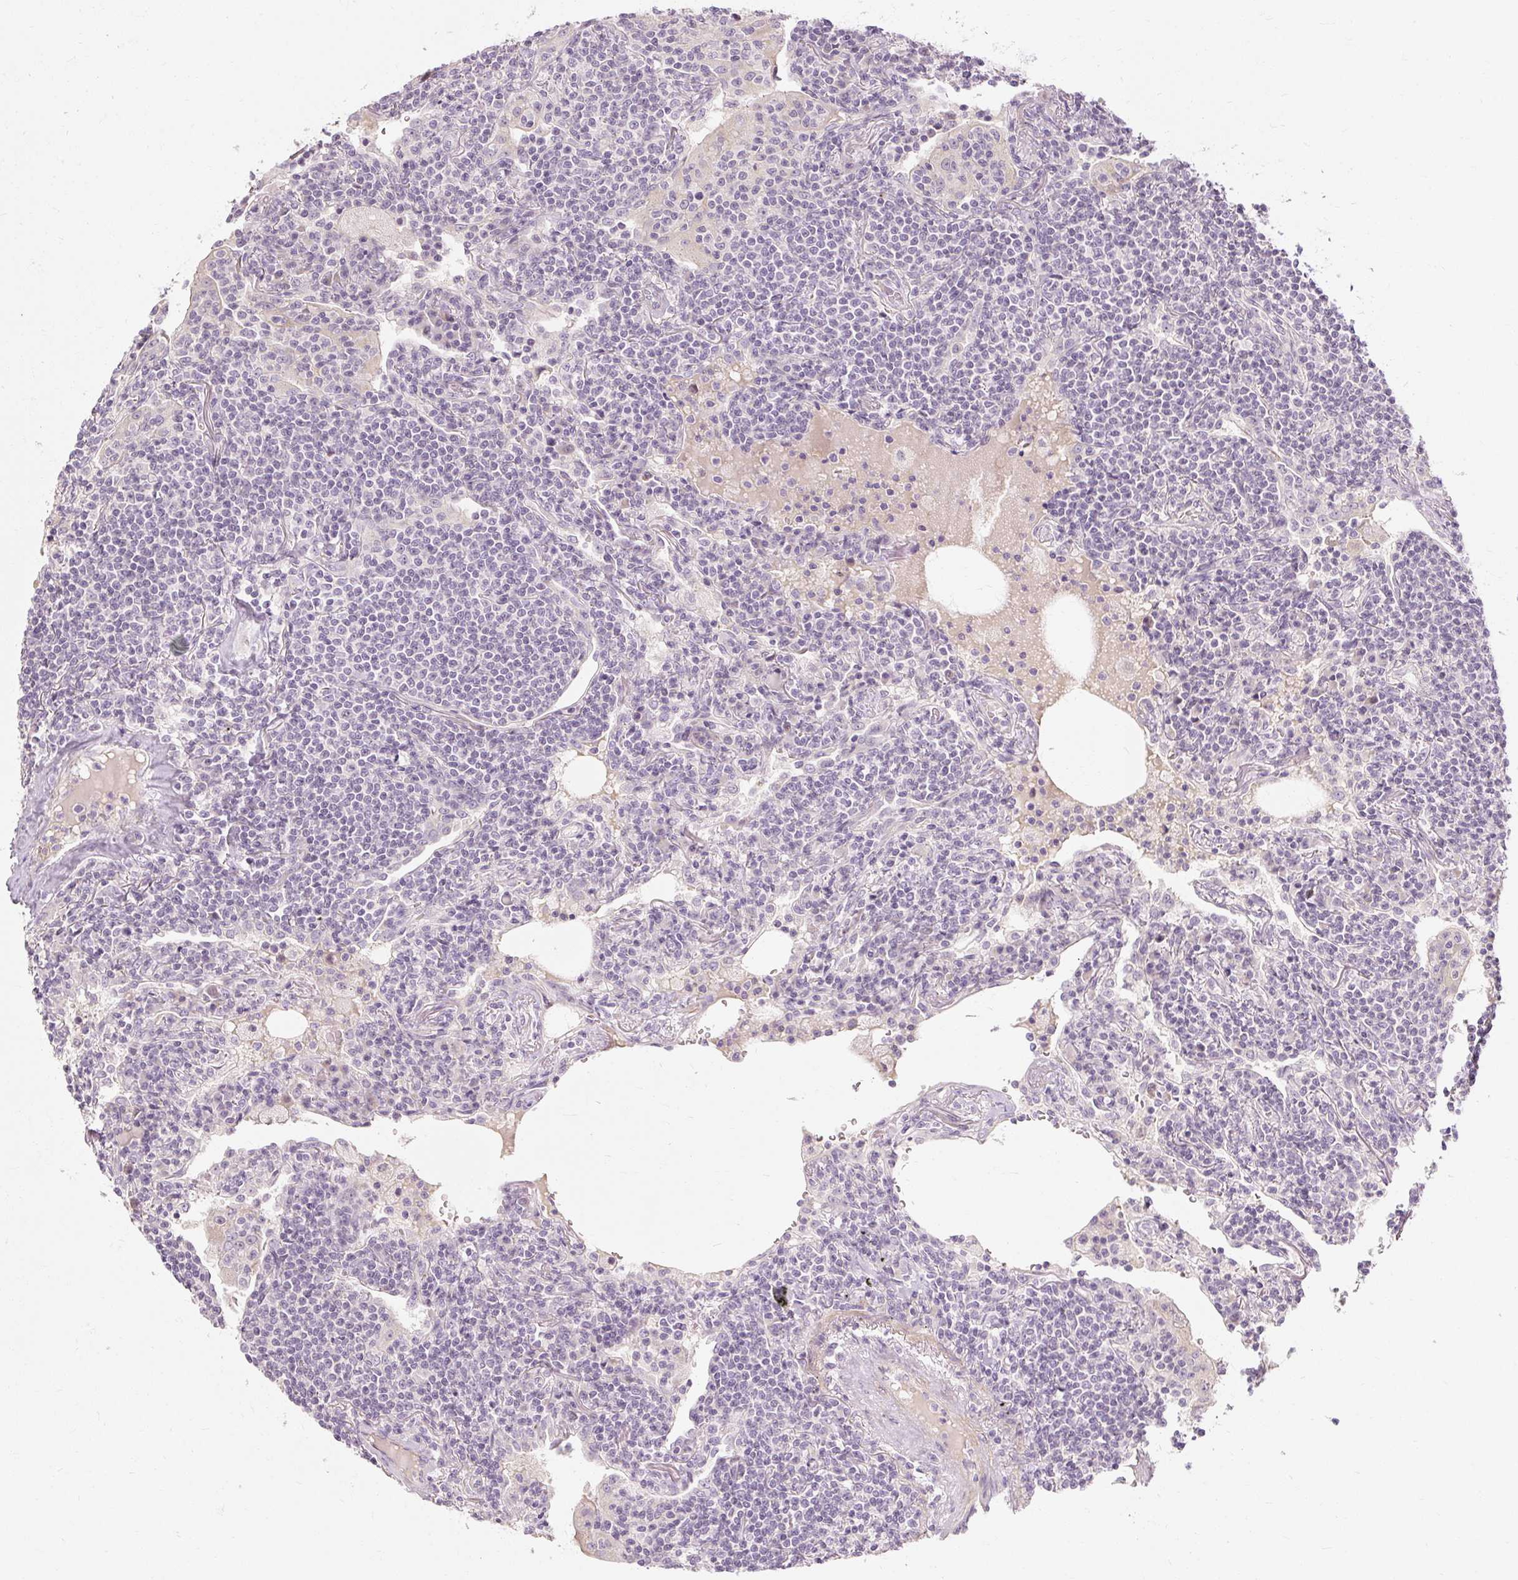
{"staining": {"intensity": "negative", "quantity": "none", "location": "none"}, "tissue": "lymphoma", "cell_type": "Tumor cells", "image_type": "cancer", "snomed": [{"axis": "morphology", "description": "Malignant lymphoma, non-Hodgkin's type, Low grade"}, {"axis": "topography", "description": "Lung"}], "caption": "There is no significant expression in tumor cells of lymphoma.", "gene": "CAPN3", "patient": {"sex": "female", "age": 71}}